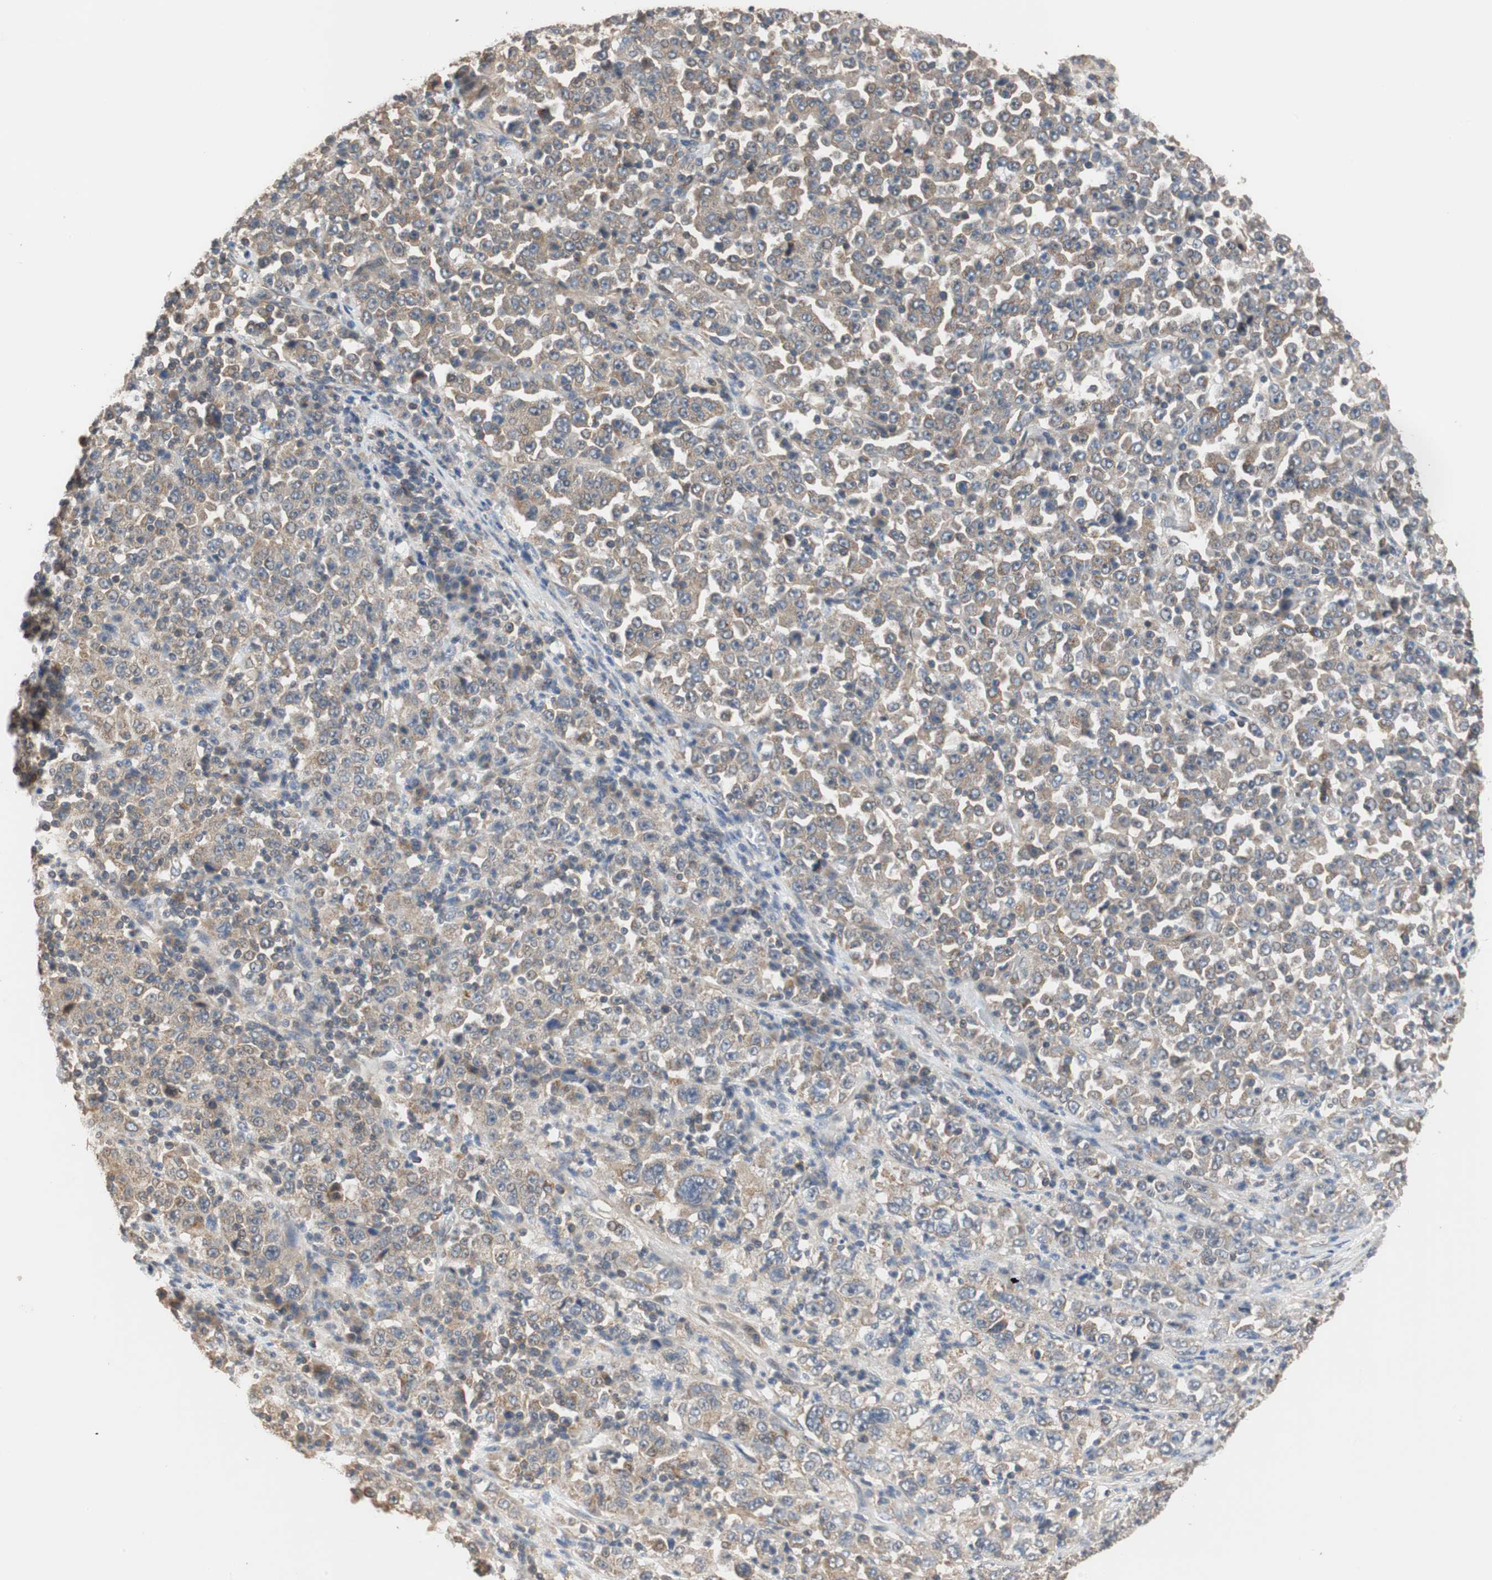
{"staining": {"intensity": "moderate", "quantity": ">75%", "location": "cytoplasmic/membranous"}, "tissue": "stomach cancer", "cell_type": "Tumor cells", "image_type": "cancer", "snomed": [{"axis": "morphology", "description": "Normal tissue, NOS"}, {"axis": "morphology", "description": "Adenocarcinoma, NOS"}, {"axis": "topography", "description": "Stomach, upper"}, {"axis": "topography", "description": "Stomach"}], "caption": "The micrograph shows a brown stain indicating the presence of a protein in the cytoplasmic/membranous of tumor cells in stomach cancer (adenocarcinoma).", "gene": "MAP4K2", "patient": {"sex": "male", "age": 59}}